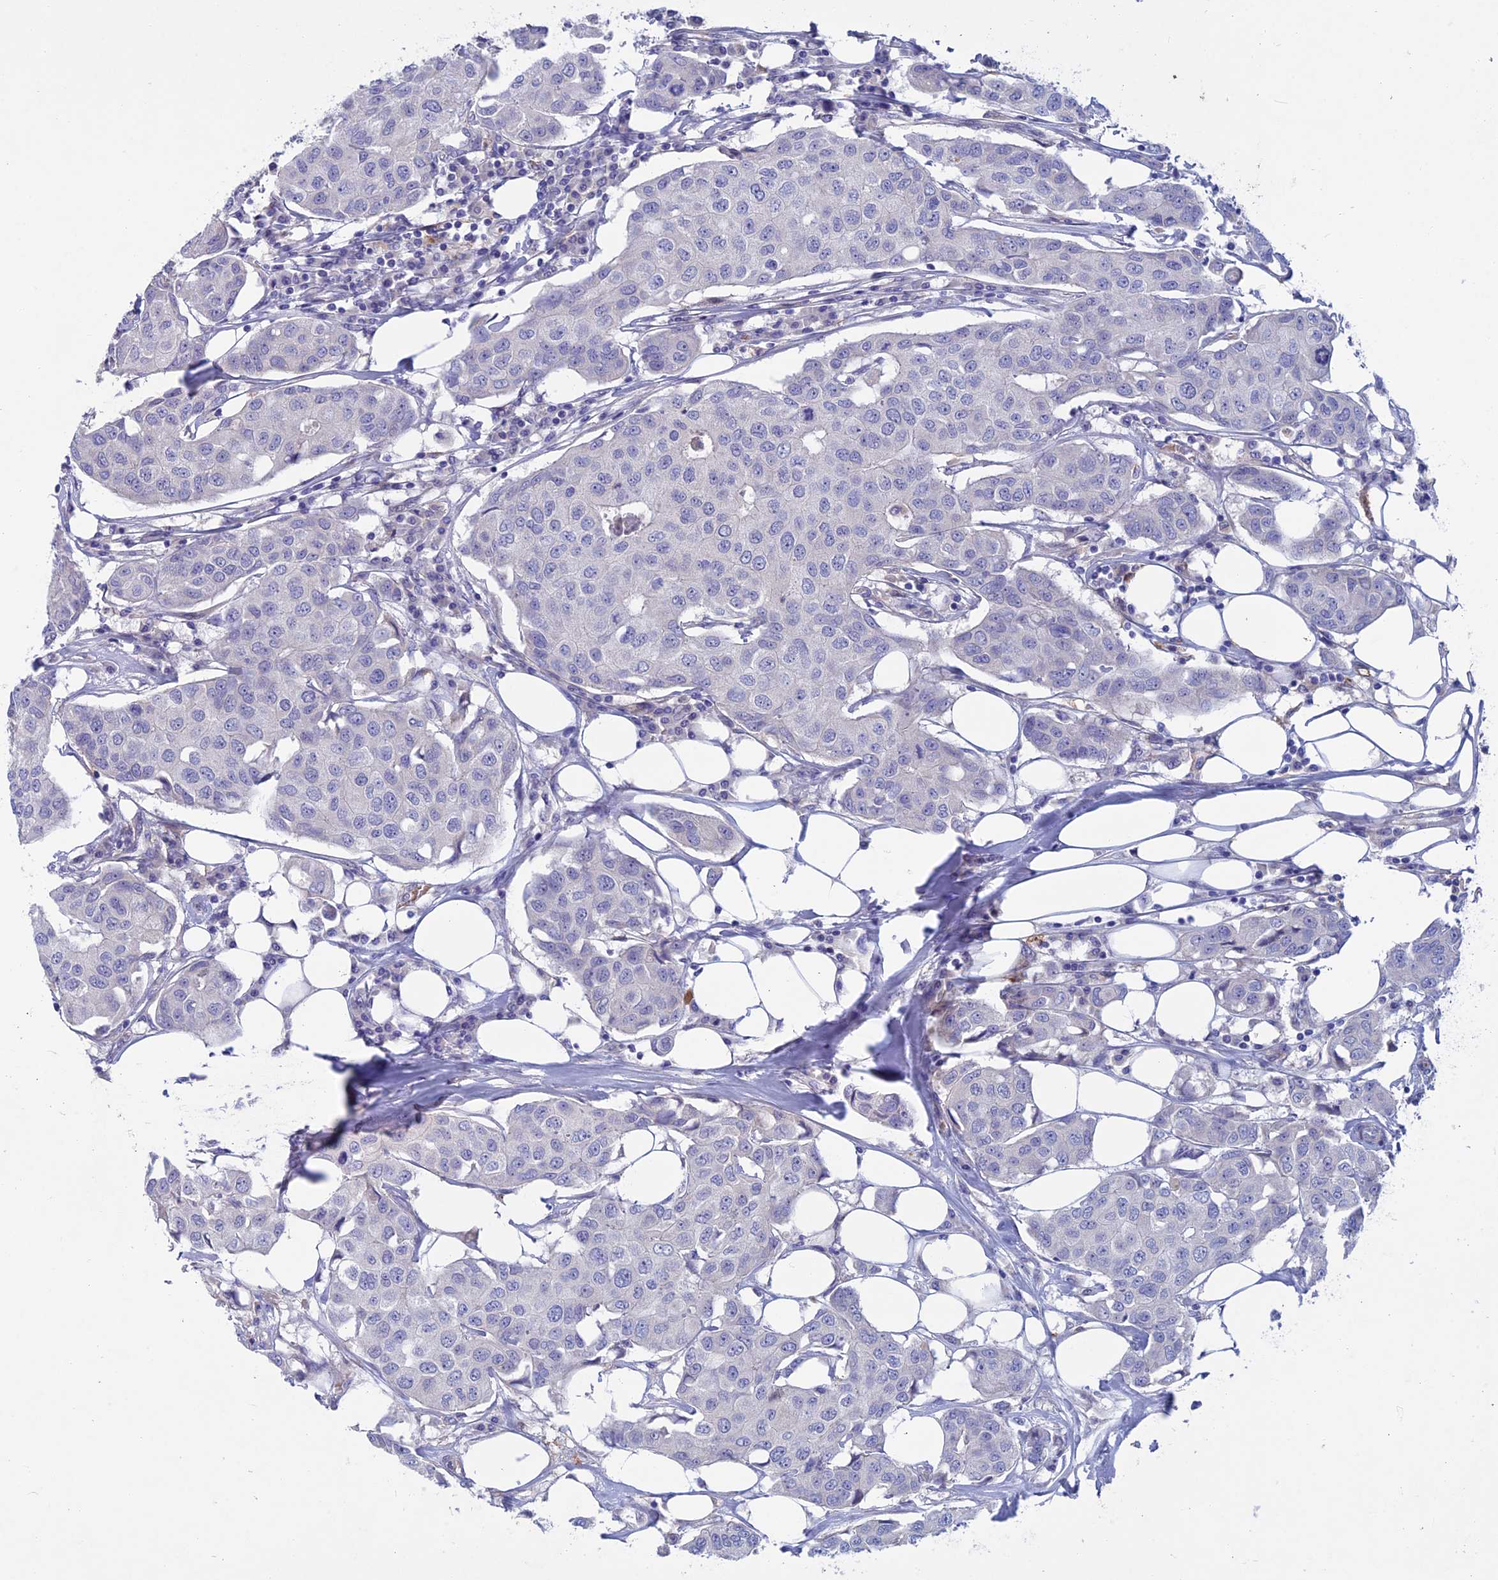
{"staining": {"intensity": "negative", "quantity": "none", "location": "none"}, "tissue": "breast cancer", "cell_type": "Tumor cells", "image_type": "cancer", "snomed": [{"axis": "morphology", "description": "Duct carcinoma"}, {"axis": "topography", "description": "Breast"}], "caption": "High magnification brightfield microscopy of intraductal carcinoma (breast) stained with DAB (brown) and counterstained with hematoxylin (blue): tumor cells show no significant staining.", "gene": "SLC2A6", "patient": {"sex": "female", "age": 80}}